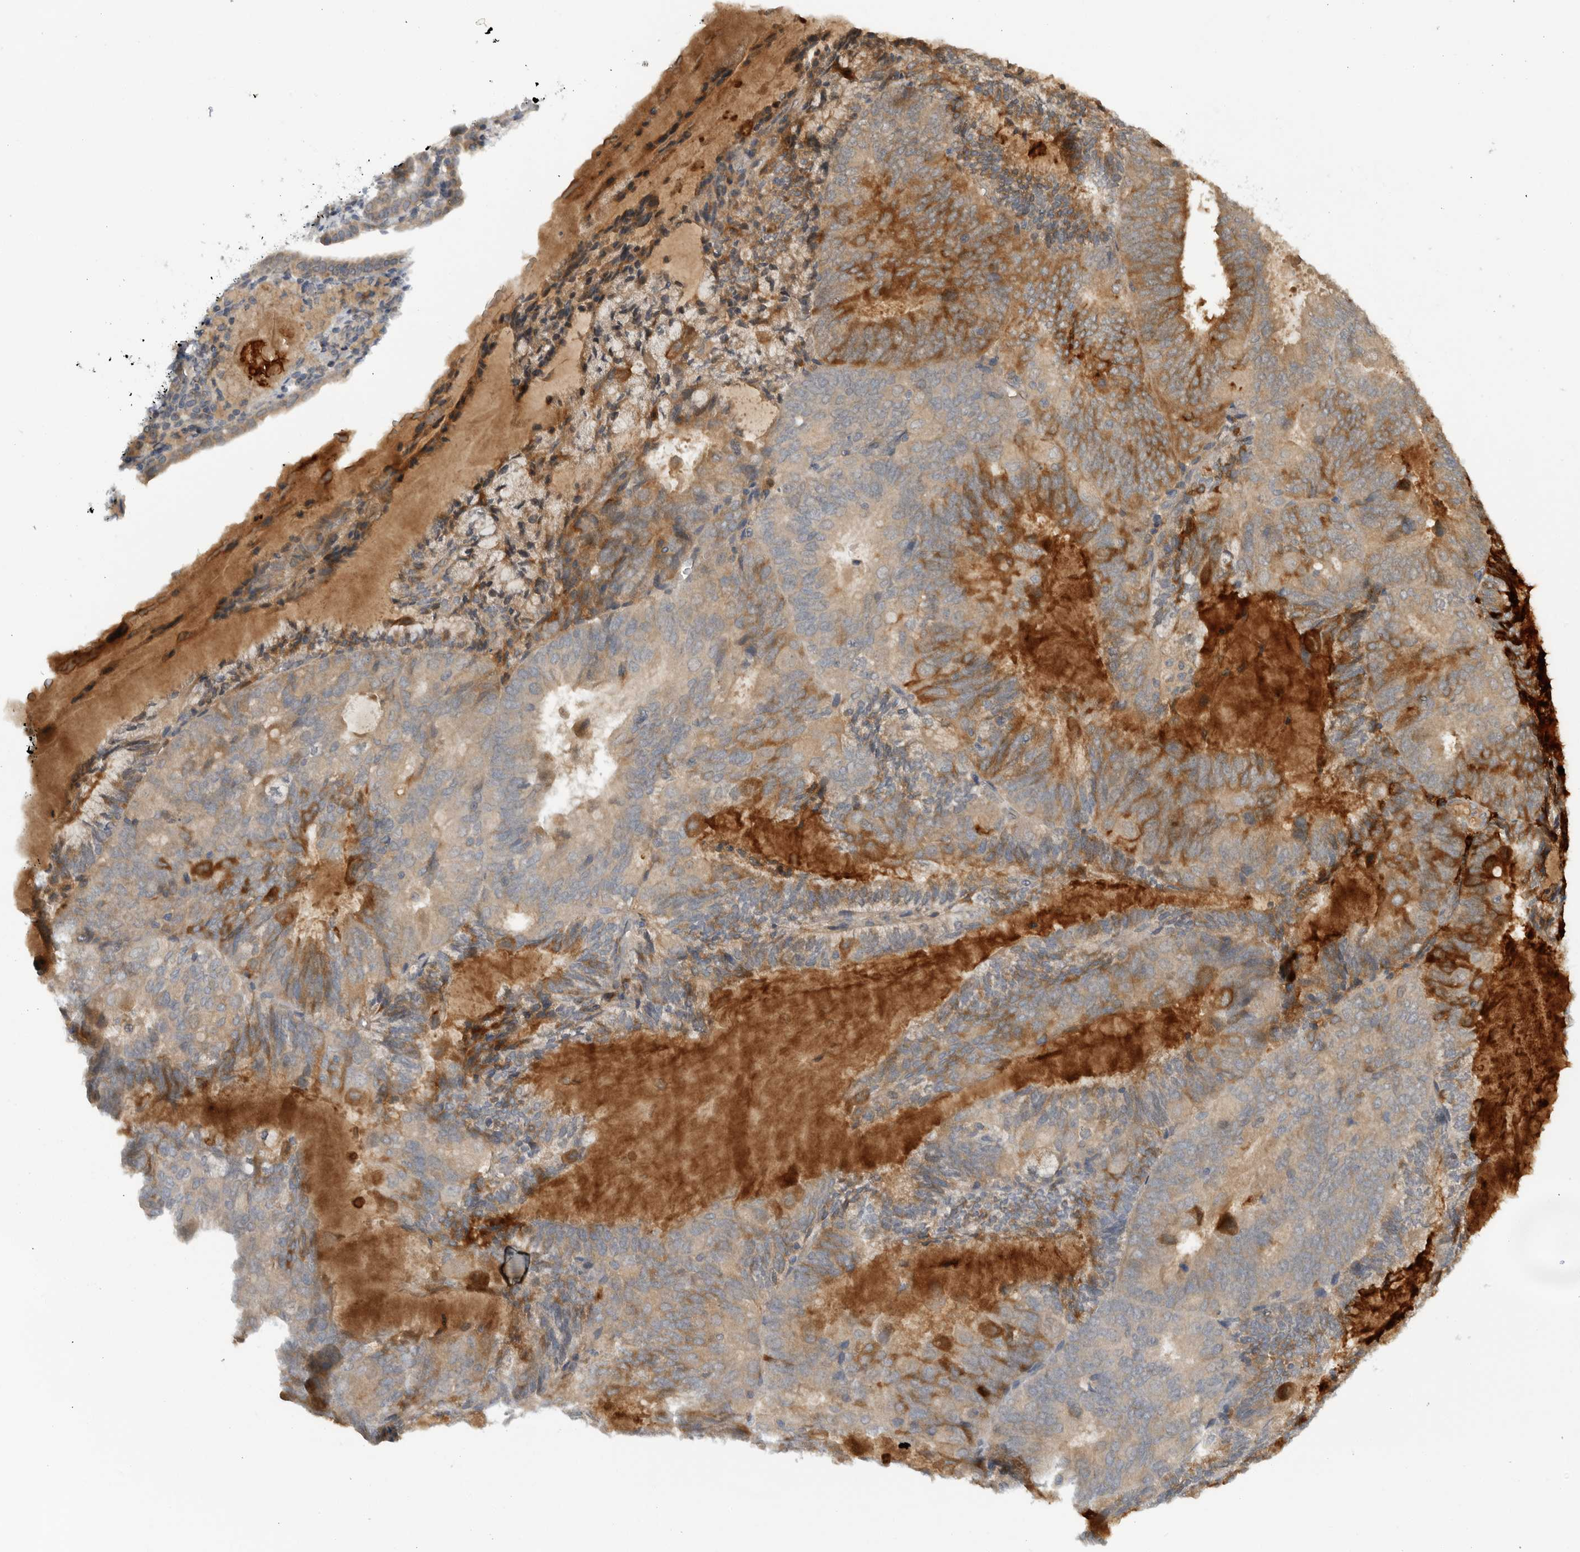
{"staining": {"intensity": "moderate", "quantity": "25%-75%", "location": "cytoplasmic/membranous"}, "tissue": "endometrial cancer", "cell_type": "Tumor cells", "image_type": "cancer", "snomed": [{"axis": "morphology", "description": "Adenocarcinoma, NOS"}, {"axis": "topography", "description": "Endometrium"}], "caption": "Endometrial cancer tissue exhibits moderate cytoplasmic/membranous positivity in about 25%-75% of tumor cells, visualized by immunohistochemistry.", "gene": "AASDHPPT", "patient": {"sex": "female", "age": 81}}